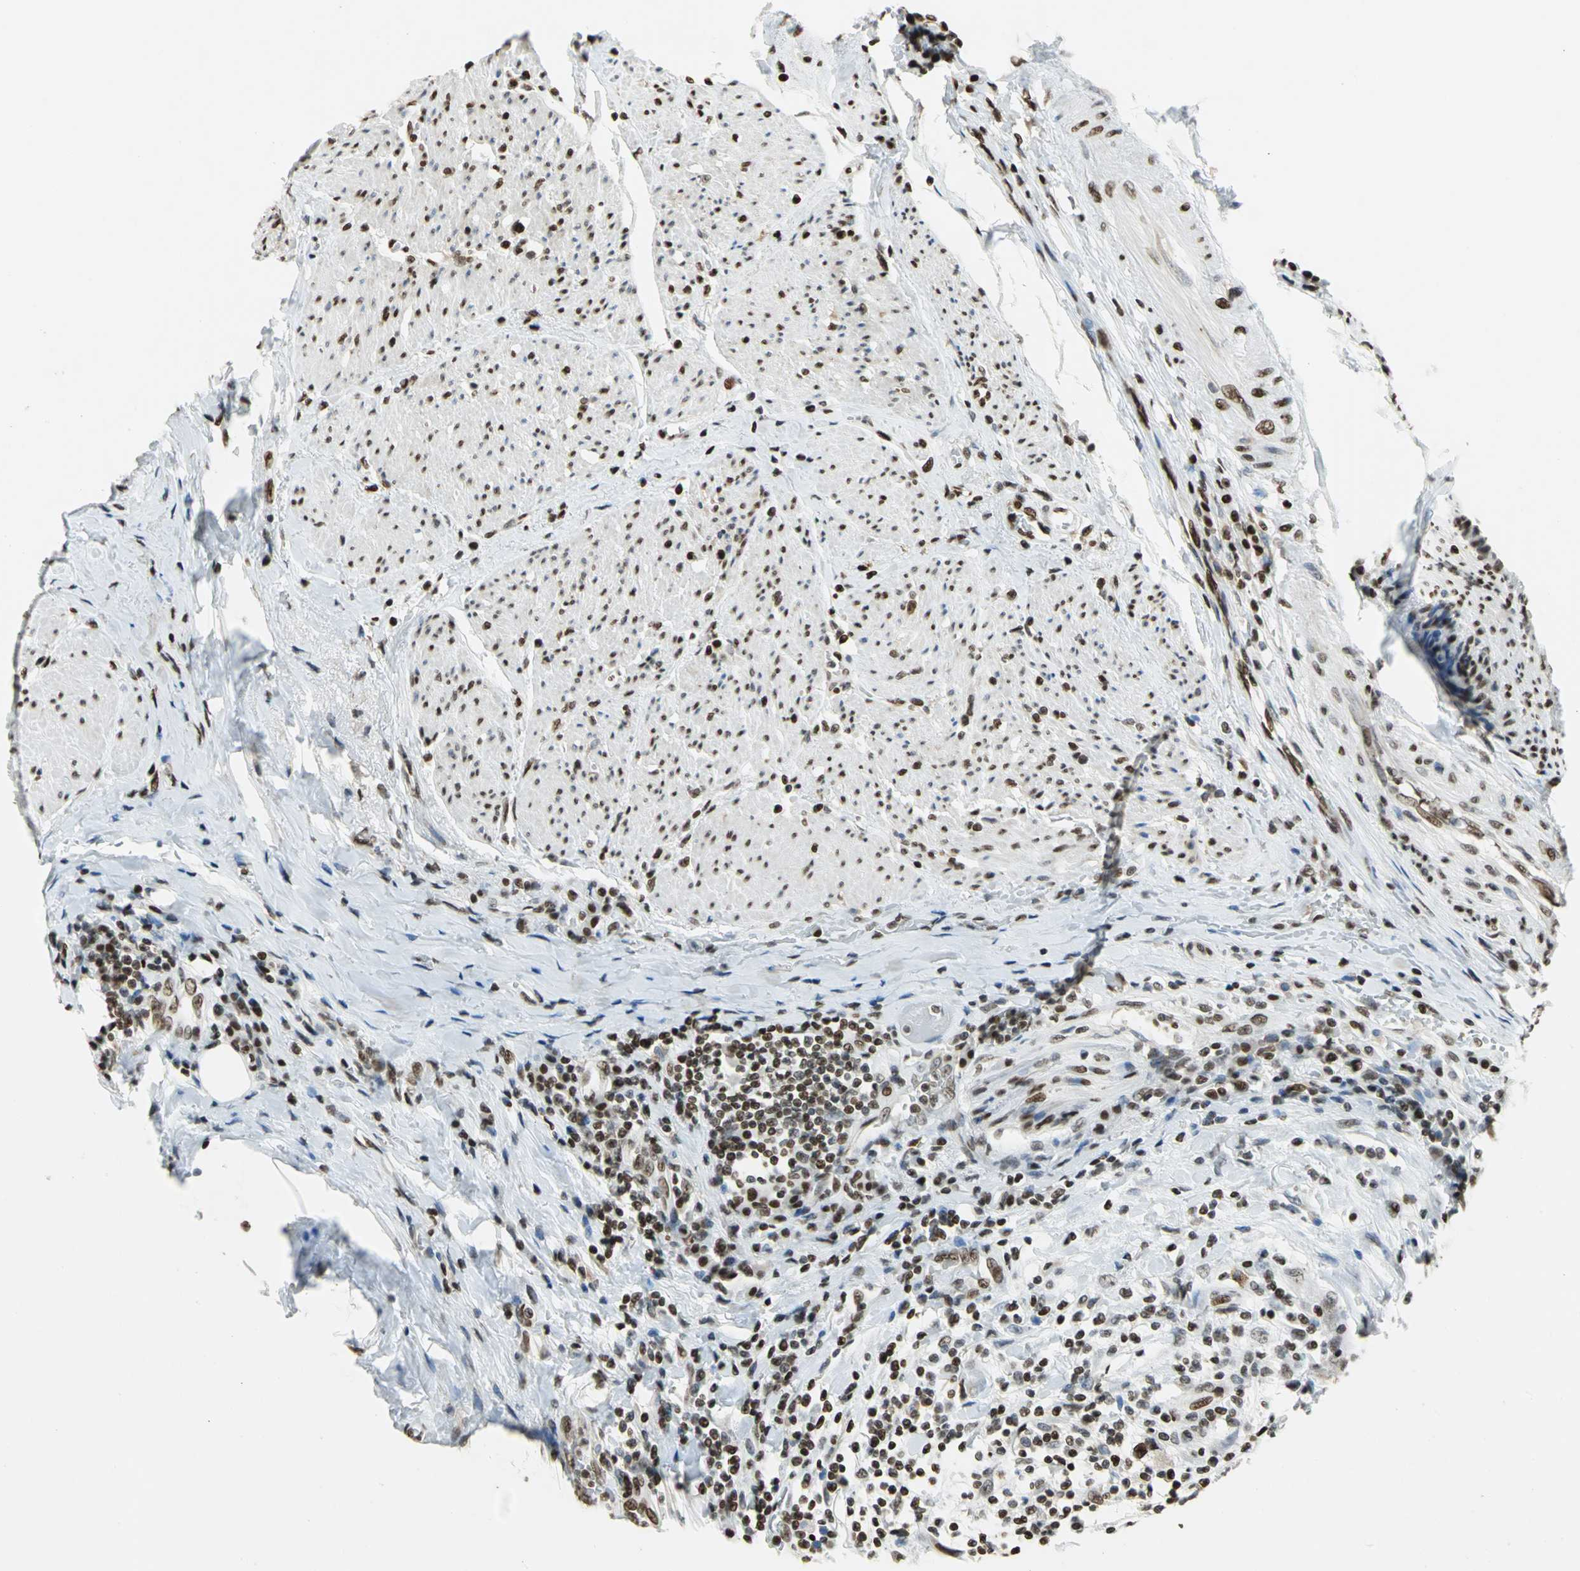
{"staining": {"intensity": "strong", "quantity": ">75%", "location": "nuclear"}, "tissue": "urothelial cancer", "cell_type": "Tumor cells", "image_type": "cancer", "snomed": [{"axis": "morphology", "description": "Urothelial carcinoma, High grade"}, {"axis": "topography", "description": "Urinary bladder"}], "caption": "Immunohistochemistry of urothelial carcinoma (high-grade) displays high levels of strong nuclear expression in approximately >75% of tumor cells. The staining was performed using DAB, with brown indicating positive protein expression. Nuclei are stained blue with hematoxylin.", "gene": "HMGB1", "patient": {"sex": "female", "age": 80}}